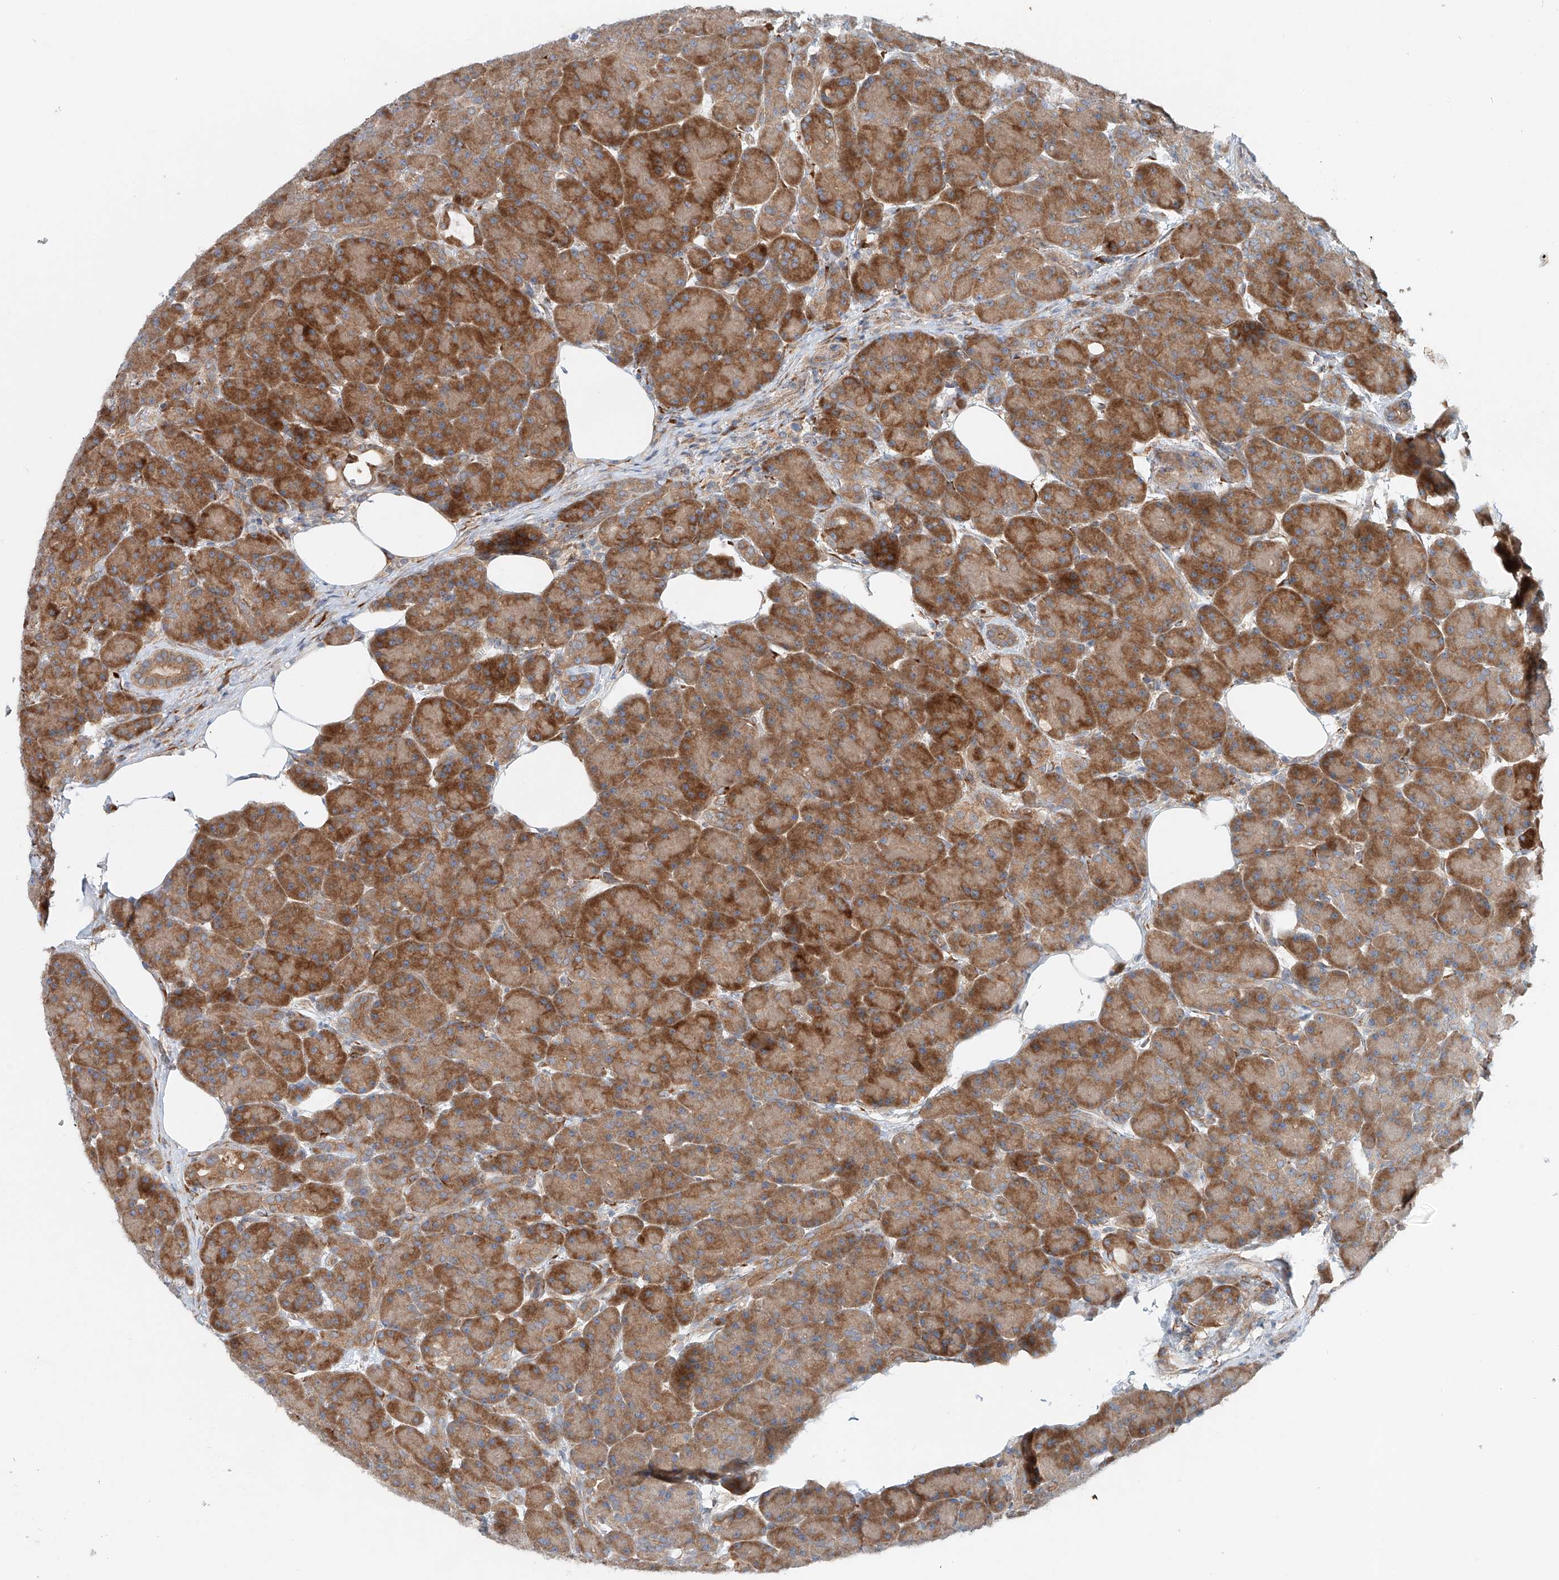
{"staining": {"intensity": "strong", "quantity": "25%-75%", "location": "cytoplasmic/membranous"}, "tissue": "pancreas", "cell_type": "Exocrine glandular cells", "image_type": "normal", "snomed": [{"axis": "morphology", "description": "Normal tissue, NOS"}, {"axis": "topography", "description": "Pancreas"}], "caption": "A high-resolution histopathology image shows IHC staining of unremarkable pancreas, which demonstrates strong cytoplasmic/membranous expression in approximately 25%-75% of exocrine glandular cells.", "gene": "SNAP29", "patient": {"sex": "male", "age": 63}}